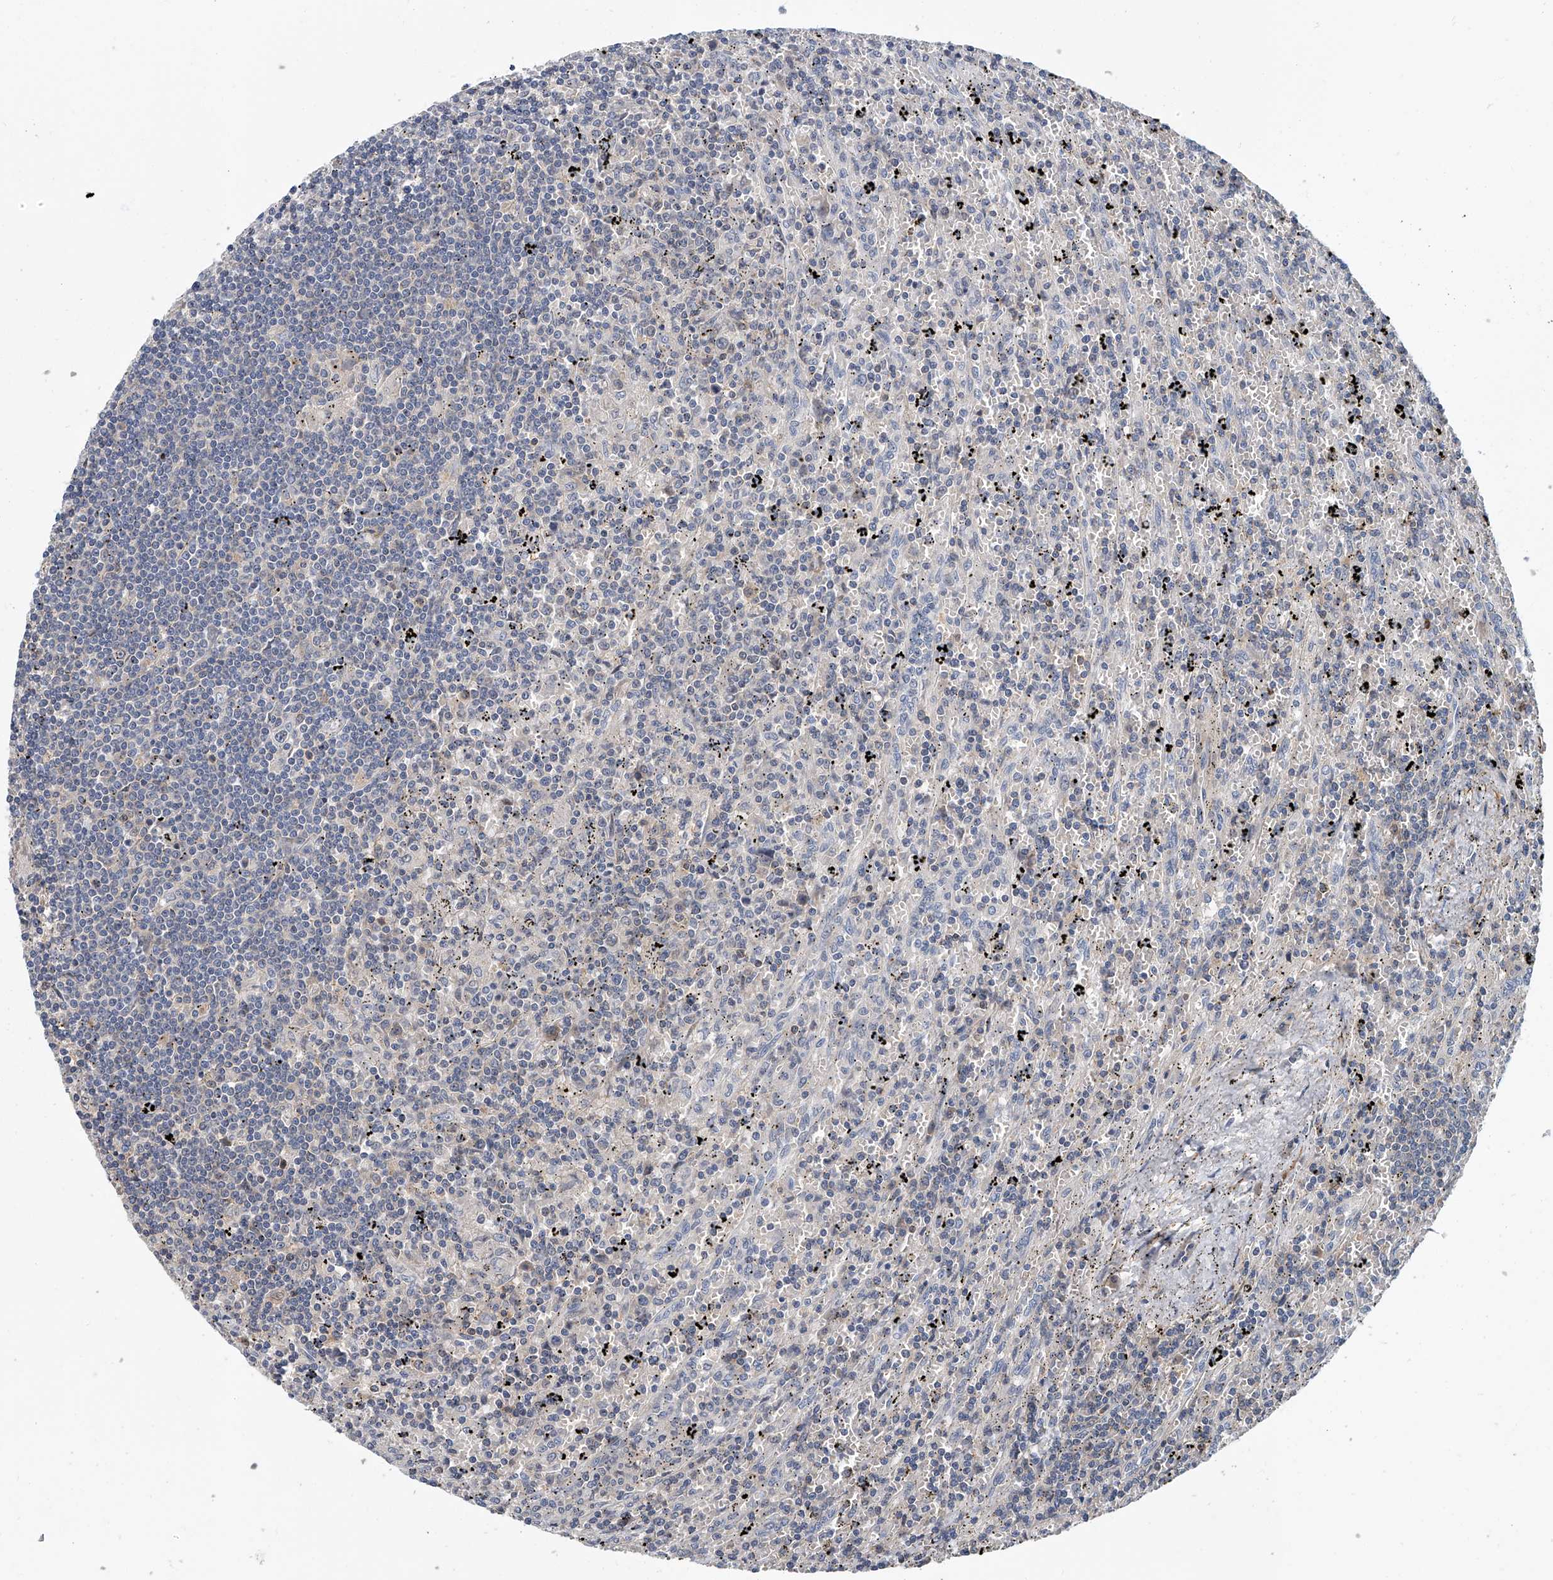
{"staining": {"intensity": "negative", "quantity": "none", "location": "none"}, "tissue": "lymphoma", "cell_type": "Tumor cells", "image_type": "cancer", "snomed": [{"axis": "morphology", "description": "Malignant lymphoma, non-Hodgkin's type, Low grade"}, {"axis": "topography", "description": "Spleen"}], "caption": "This is a micrograph of IHC staining of lymphoma, which shows no expression in tumor cells.", "gene": "CD200", "patient": {"sex": "male", "age": 76}}